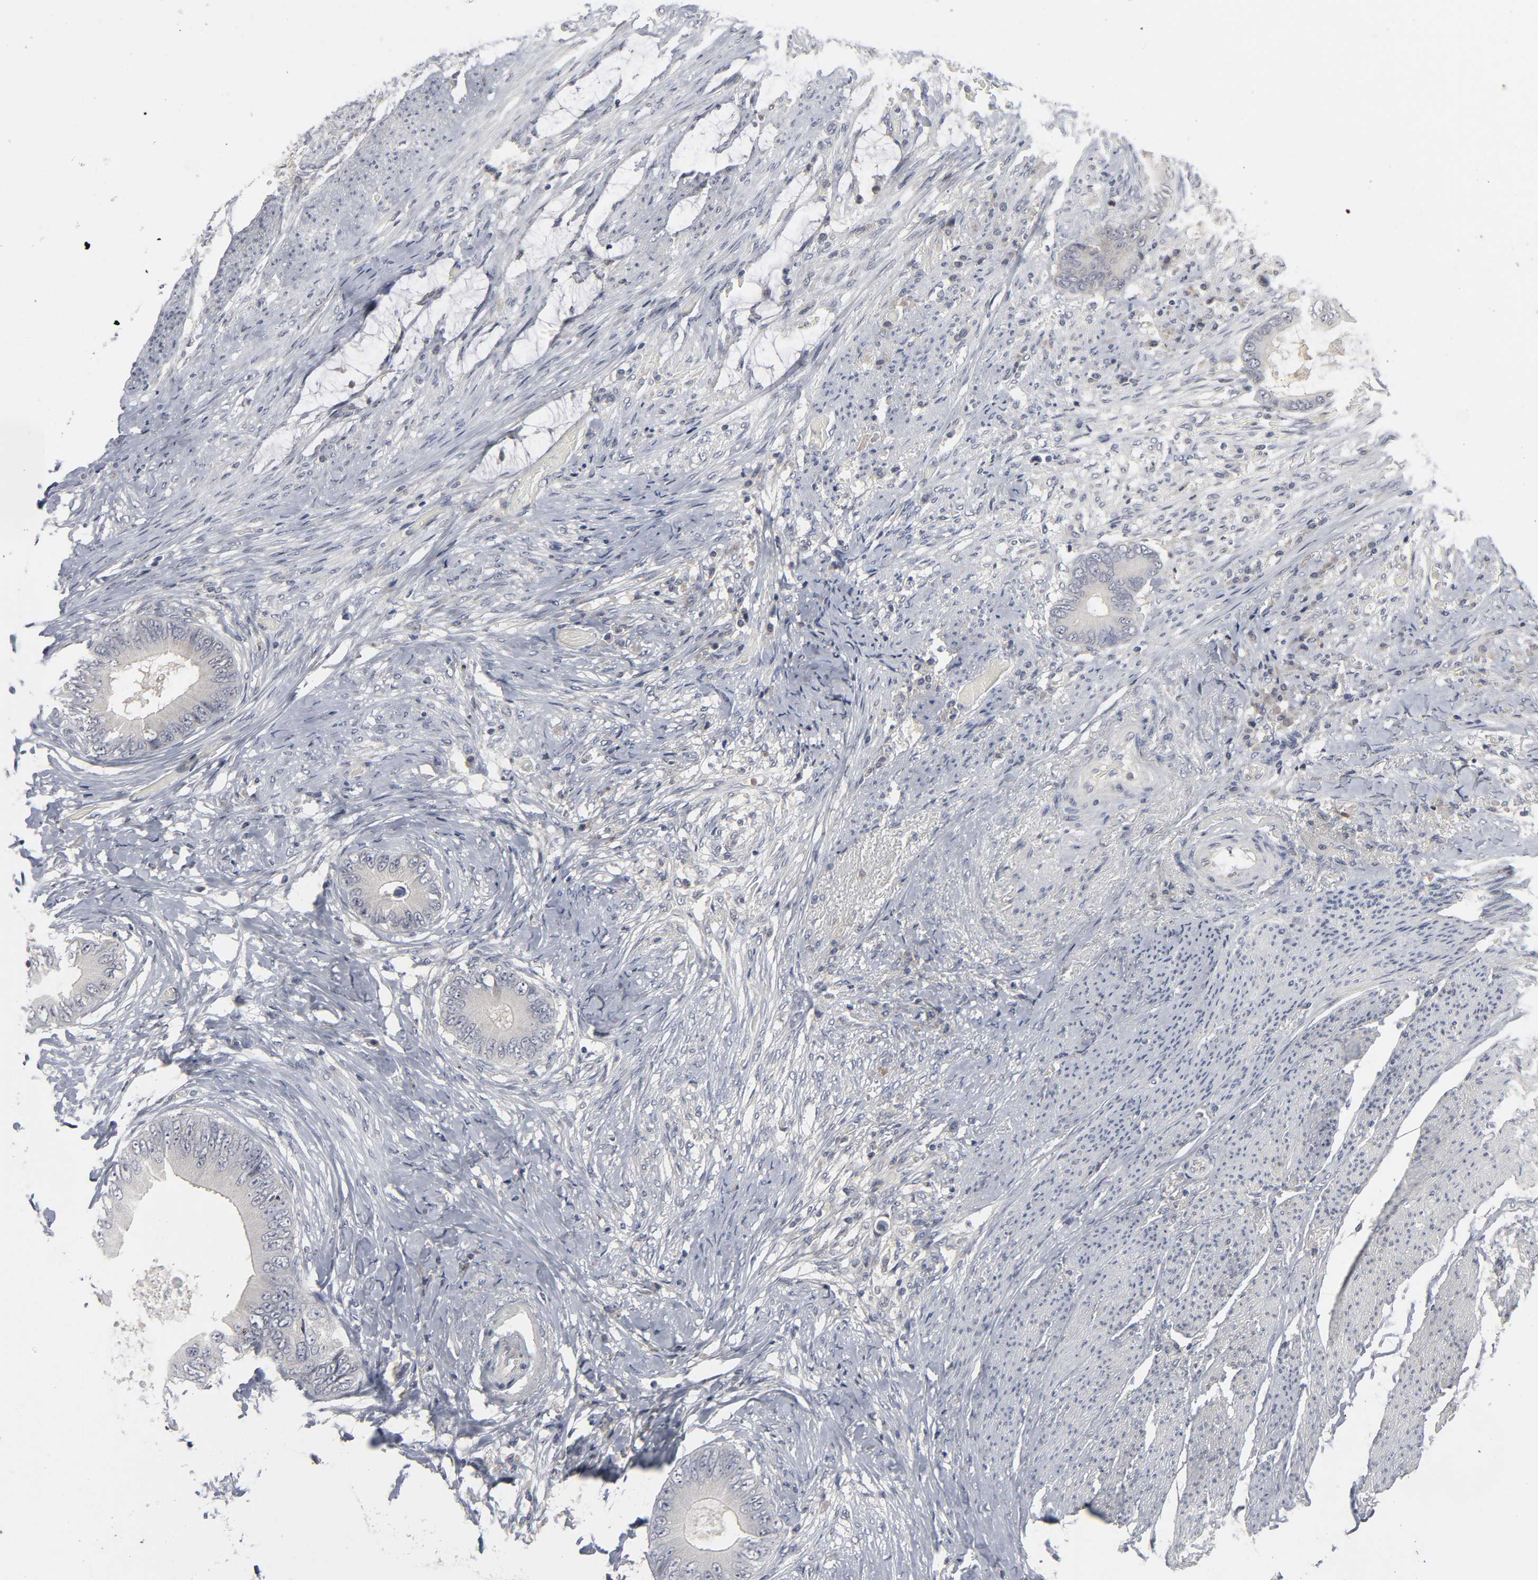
{"staining": {"intensity": "negative", "quantity": "none", "location": "none"}, "tissue": "colorectal cancer", "cell_type": "Tumor cells", "image_type": "cancer", "snomed": [{"axis": "morphology", "description": "Normal tissue, NOS"}, {"axis": "morphology", "description": "Adenocarcinoma, NOS"}, {"axis": "topography", "description": "Rectum"}, {"axis": "topography", "description": "Peripheral nerve tissue"}], "caption": "High magnification brightfield microscopy of colorectal cancer stained with DAB (3,3'-diaminobenzidine) (brown) and counterstained with hematoxylin (blue): tumor cells show no significant positivity.", "gene": "TCAP", "patient": {"sex": "female", "age": 77}}